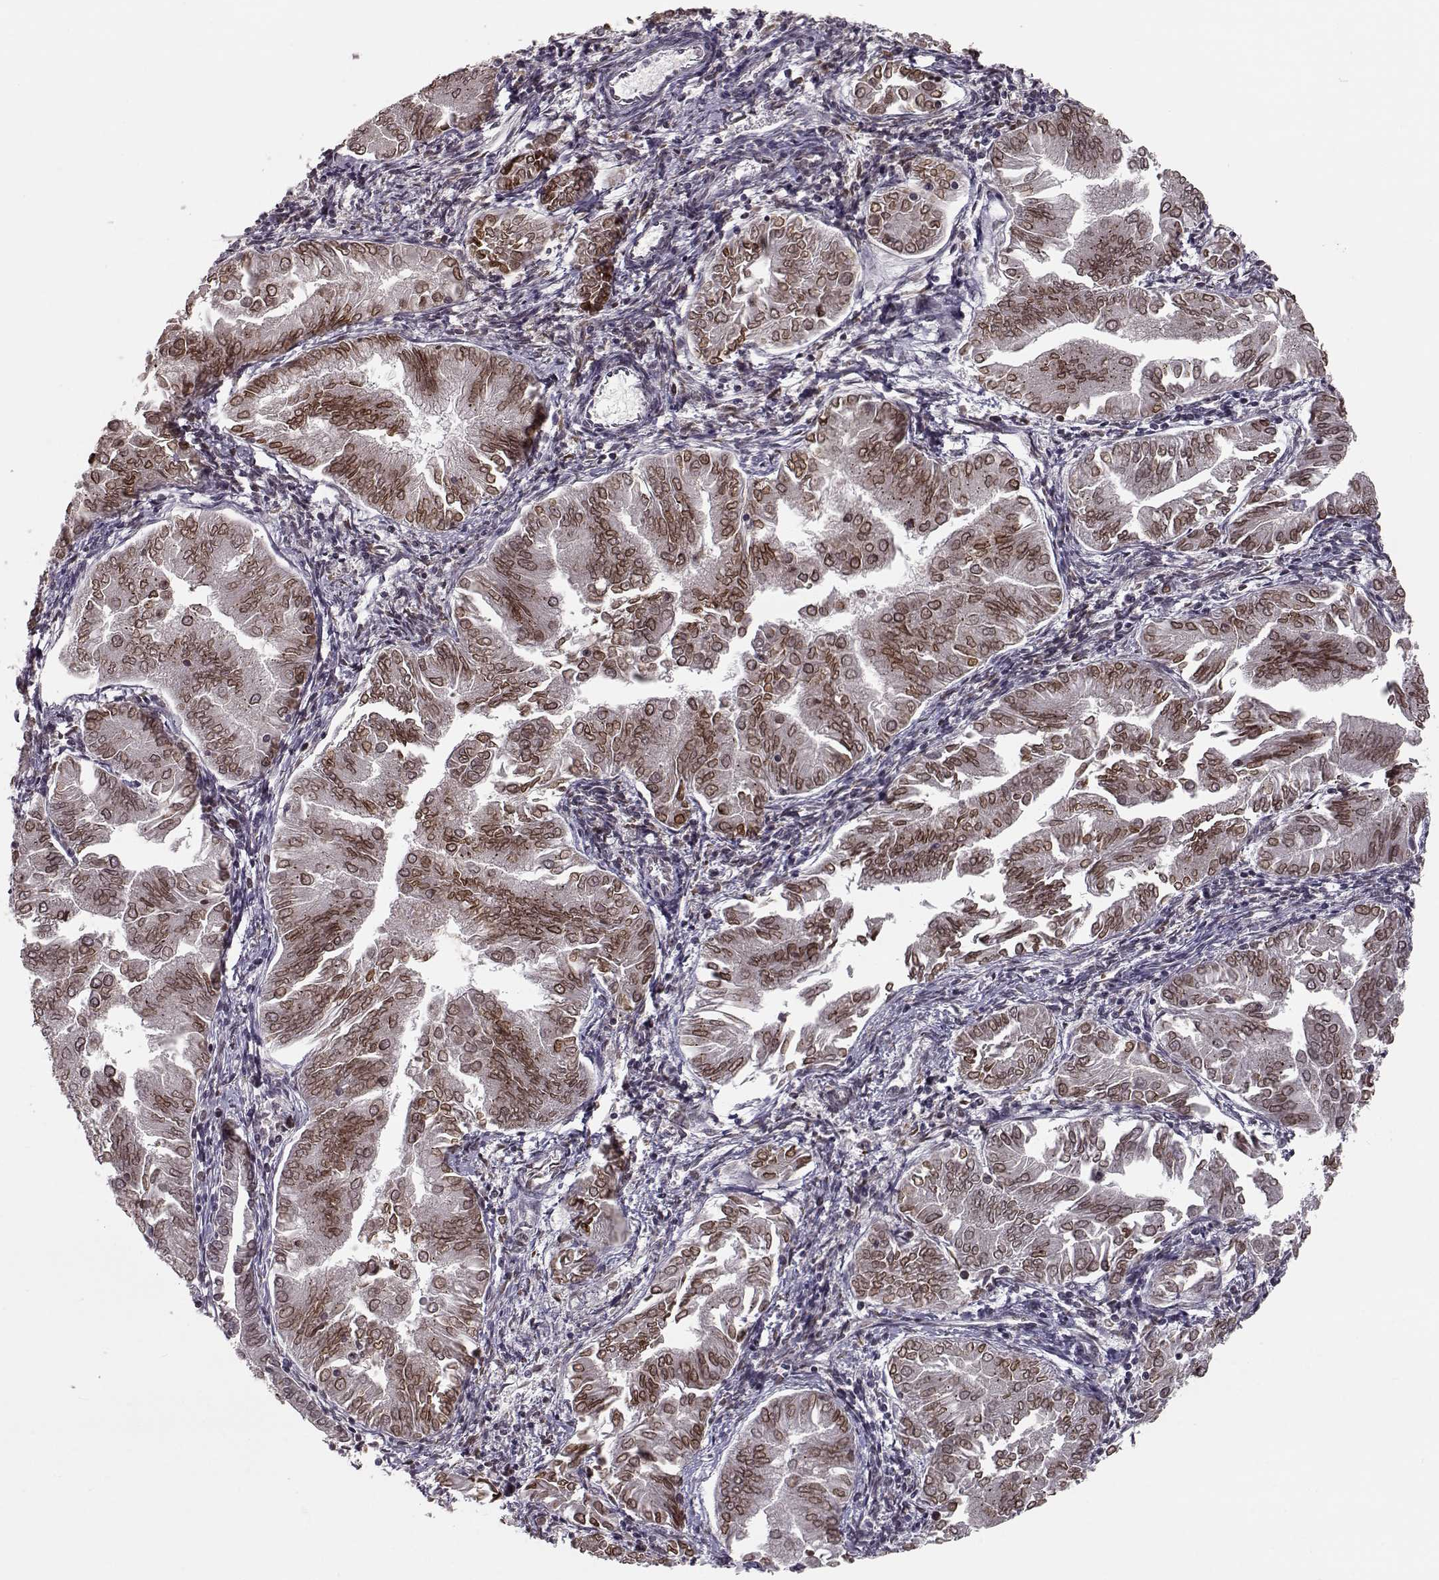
{"staining": {"intensity": "moderate", "quantity": "25%-75%", "location": "cytoplasmic/membranous,nuclear"}, "tissue": "endometrial cancer", "cell_type": "Tumor cells", "image_type": "cancer", "snomed": [{"axis": "morphology", "description": "Adenocarcinoma, NOS"}, {"axis": "topography", "description": "Endometrium"}], "caption": "Tumor cells reveal medium levels of moderate cytoplasmic/membranous and nuclear staining in approximately 25%-75% of cells in human endometrial cancer. Nuclei are stained in blue.", "gene": "NUP37", "patient": {"sex": "female", "age": 53}}